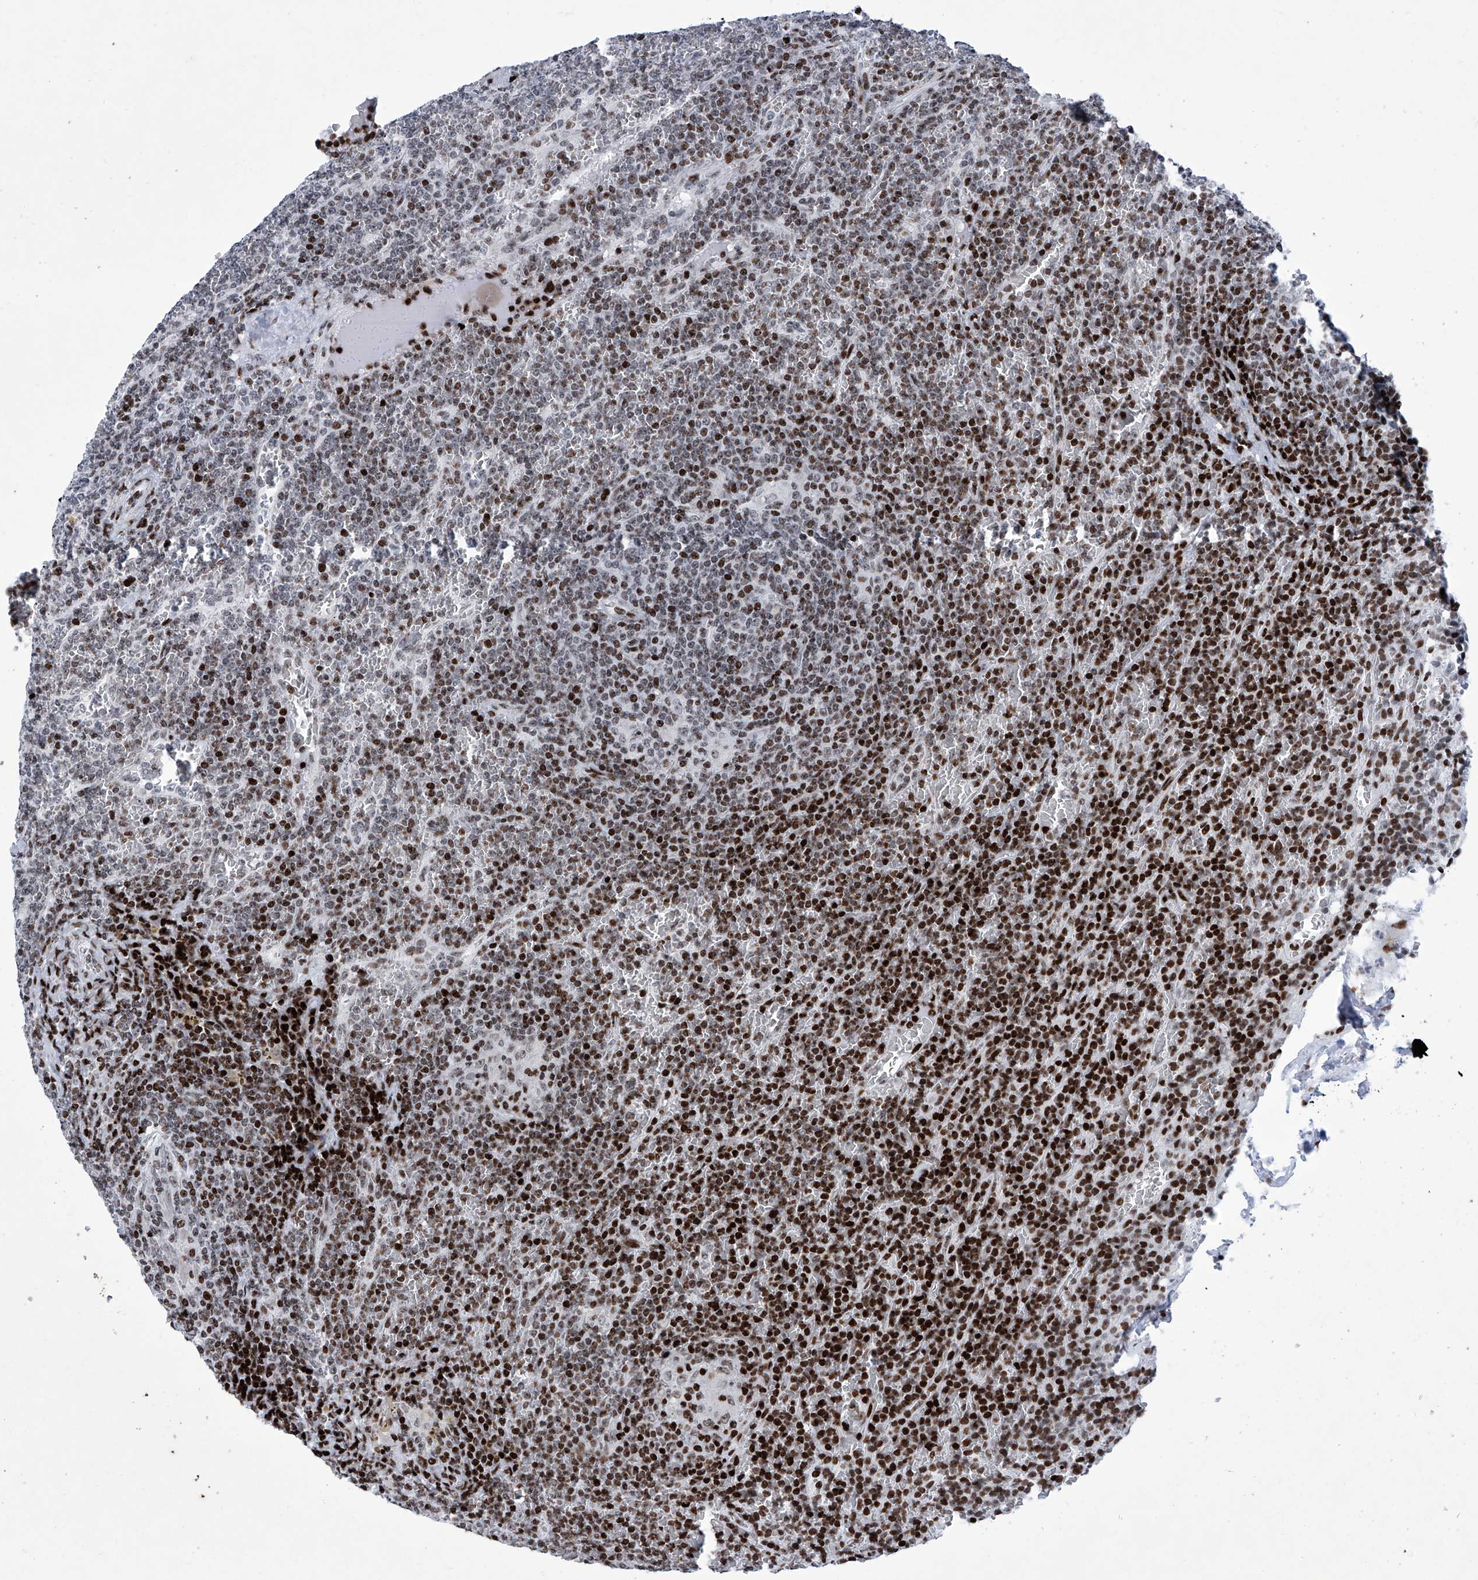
{"staining": {"intensity": "strong", "quantity": "25%-75%", "location": "nuclear"}, "tissue": "lymphoma", "cell_type": "Tumor cells", "image_type": "cancer", "snomed": [{"axis": "morphology", "description": "Malignant lymphoma, non-Hodgkin's type, Low grade"}, {"axis": "topography", "description": "Spleen"}], "caption": "Strong nuclear protein expression is present in approximately 25%-75% of tumor cells in lymphoma.", "gene": "HEY2", "patient": {"sex": "female", "age": 19}}